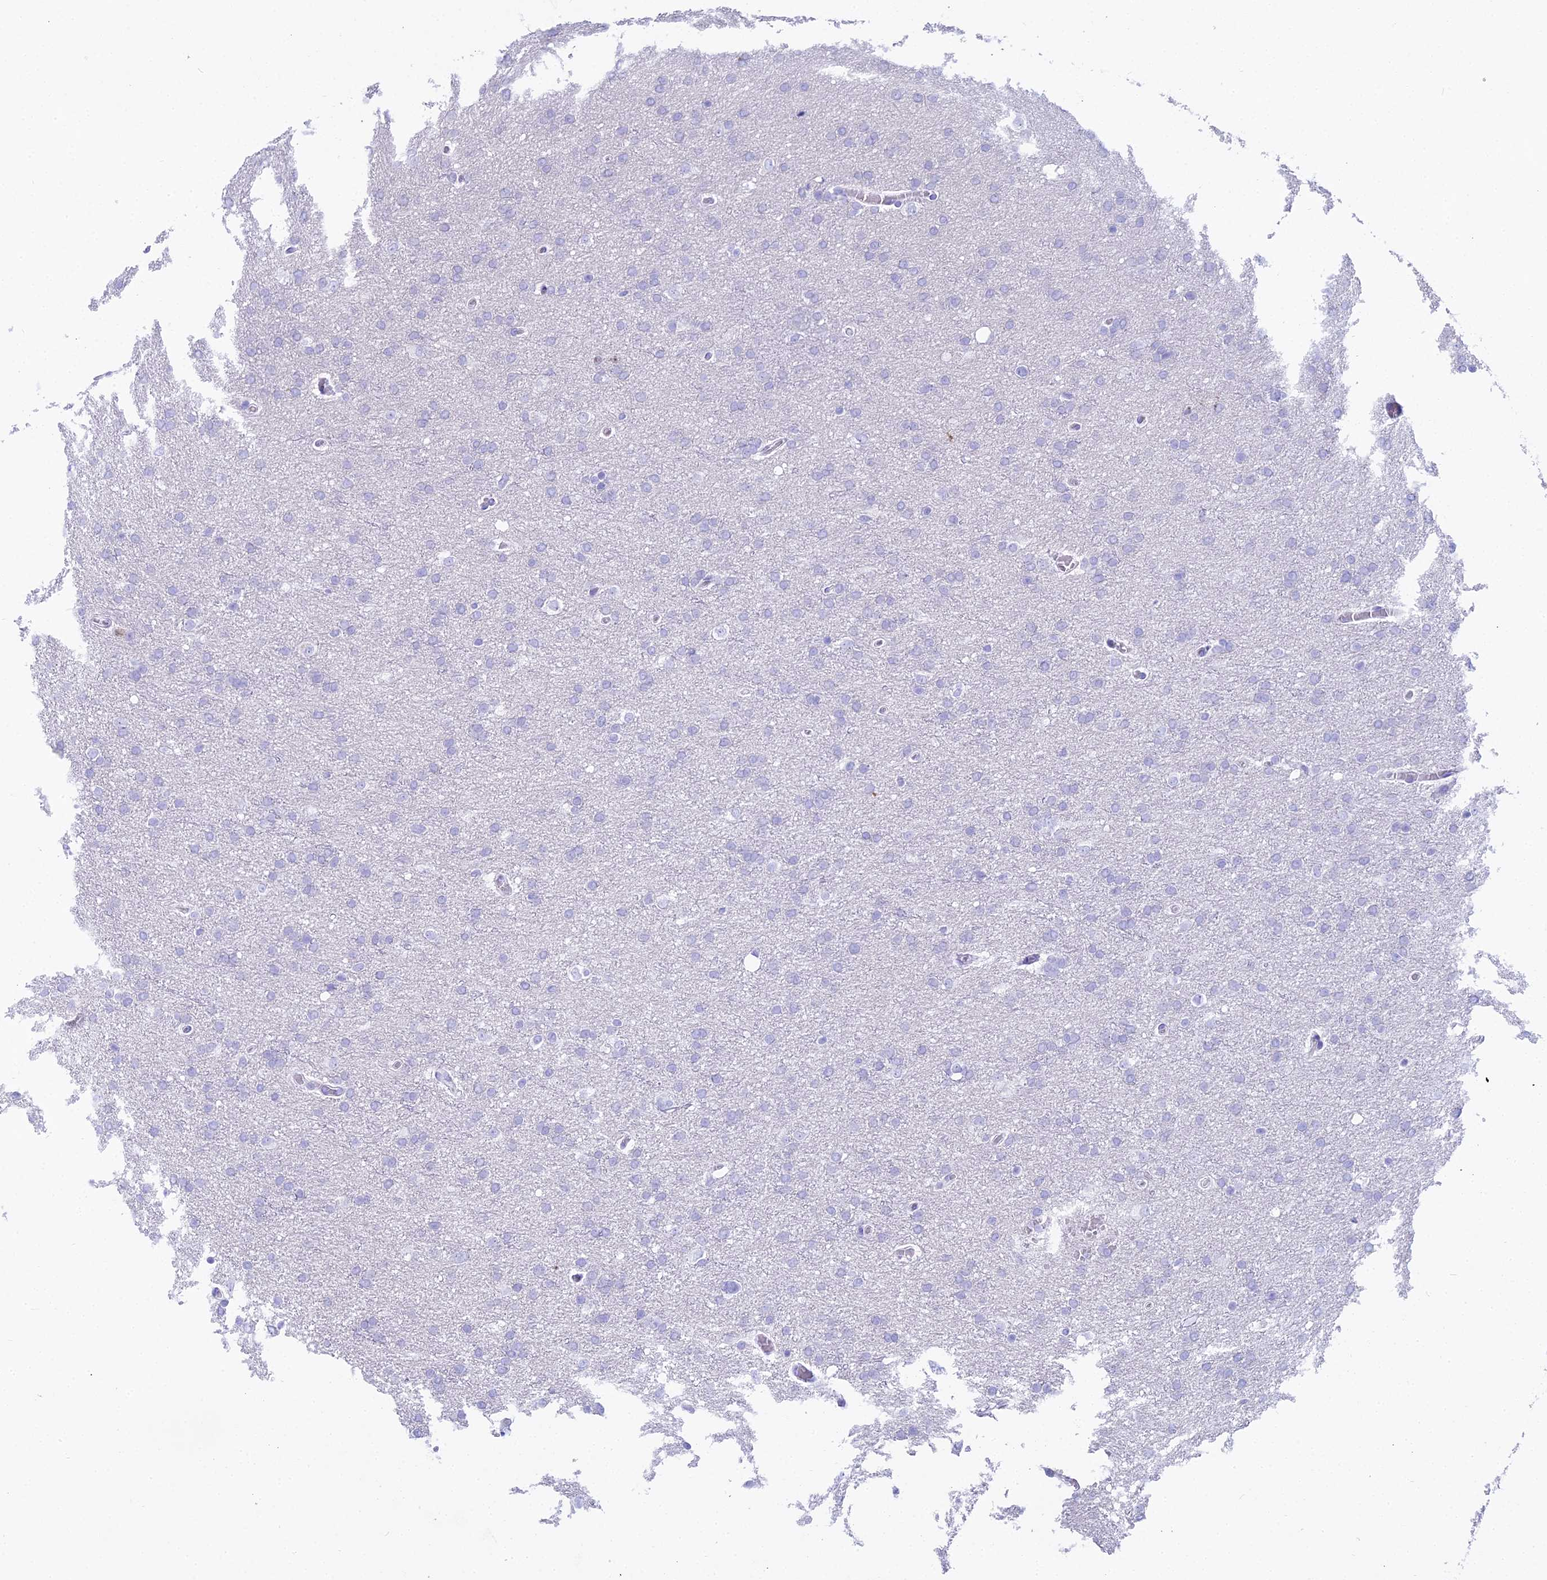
{"staining": {"intensity": "negative", "quantity": "none", "location": "none"}, "tissue": "glioma", "cell_type": "Tumor cells", "image_type": "cancer", "snomed": [{"axis": "morphology", "description": "Glioma, malignant, High grade"}, {"axis": "topography", "description": "Cerebral cortex"}], "caption": "An image of human malignant glioma (high-grade) is negative for staining in tumor cells.", "gene": "CGB2", "patient": {"sex": "female", "age": 36}}